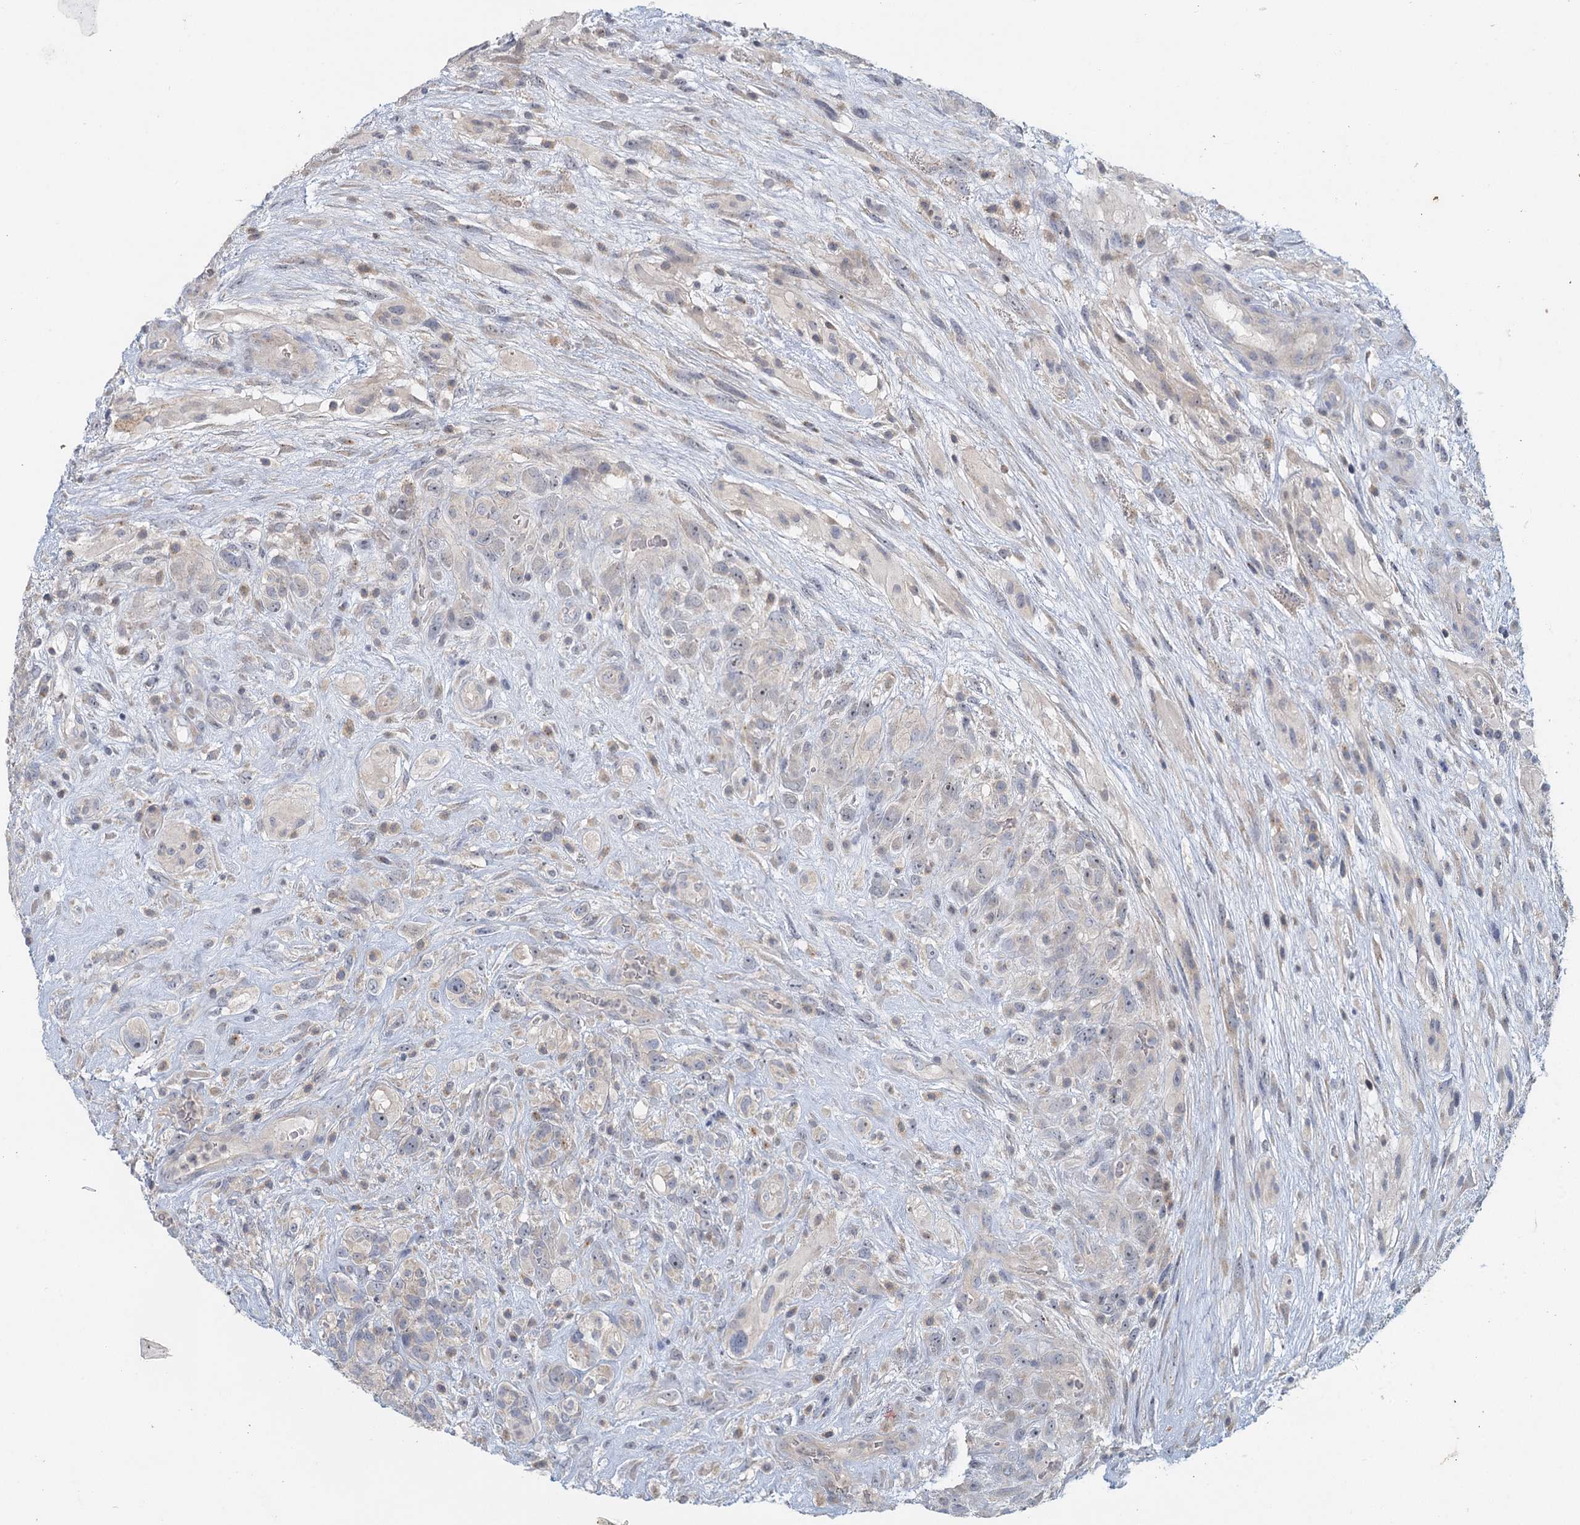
{"staining": {"intensity": "negative", "quantity": "none", "location": "none"}, "tissue": "glioma", "cell_type": "Tumor cells", "image_type": "cancer", "snomed": [{"axis": "morphology", "description": "Glioma, malignant, High grade"}, {"axis": "topography", "description": "Brain"}], "caption": "Immunohistochemistry photomicrograph of neoplastic tissue: human glioma stained with DAB (3,3'-diaminobenzidine) demonstrates no significant protein staining in tumor cells.", "gene": "MYO7B", "patient": {"sex": "male", "age": 61}}